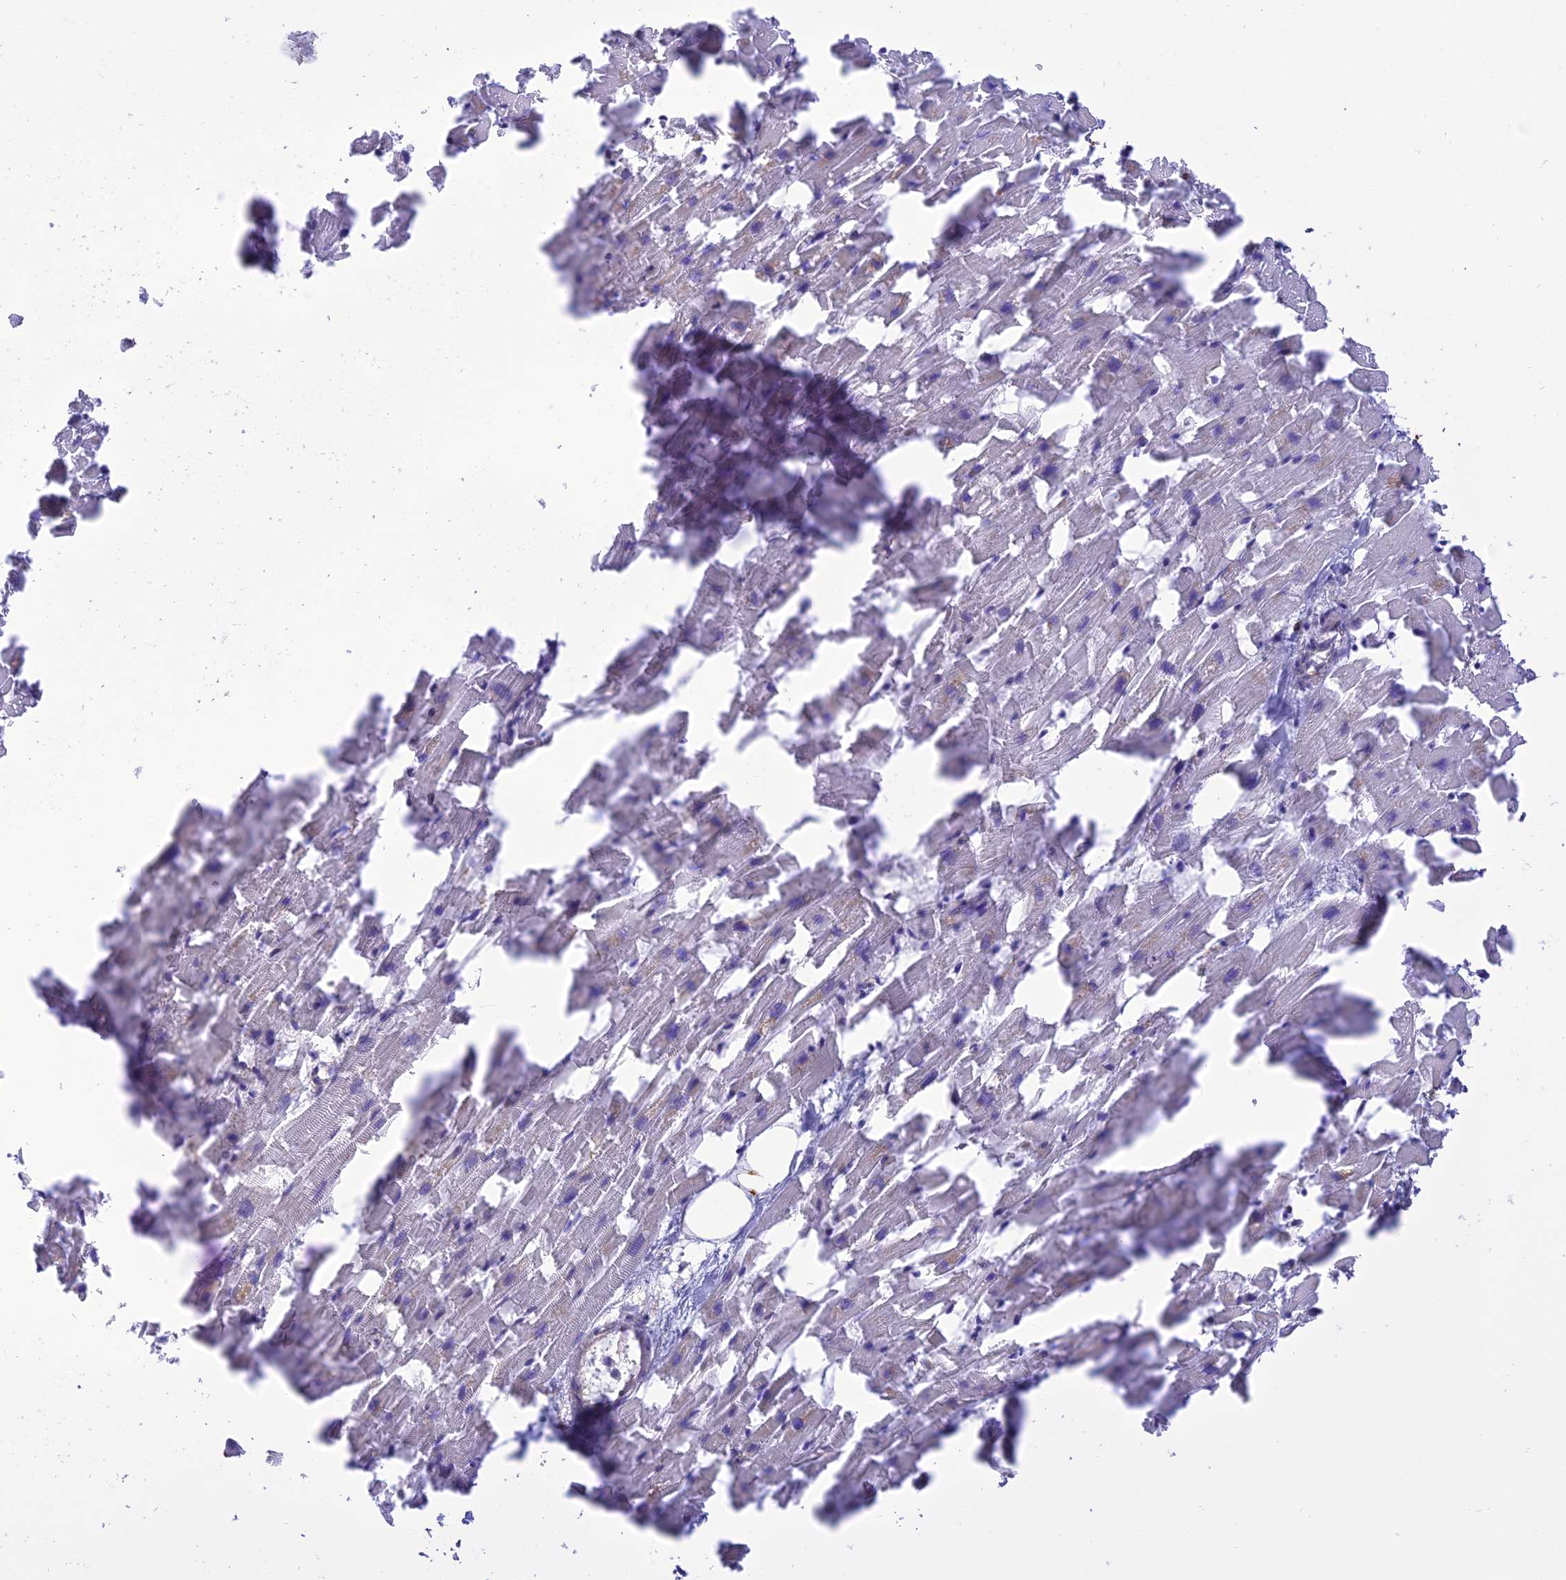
{"staining": {"intensity": "negative", "quantity": "none", "location": "none"}, "tissue": "heart muscle", "cell_type": "Cardiomyocytes", "image_type": "normal", "snomed": [{"axis": "morphology", "description": "Normal tissue, NOS"}, {"axis": "topography", "description": "Heart"}], "caption": "Immunohistochemistry (IHC) image of unremarkable heart muscle stained for a protein (brown), which demonstrates no staining in cardiomyocytes. The staining is performed using DAB brown chromogen with nuclei counter-stained in using hematoxylin.", "gene": "PAGR1", "patient": {"sex": "female", "age": 64}}